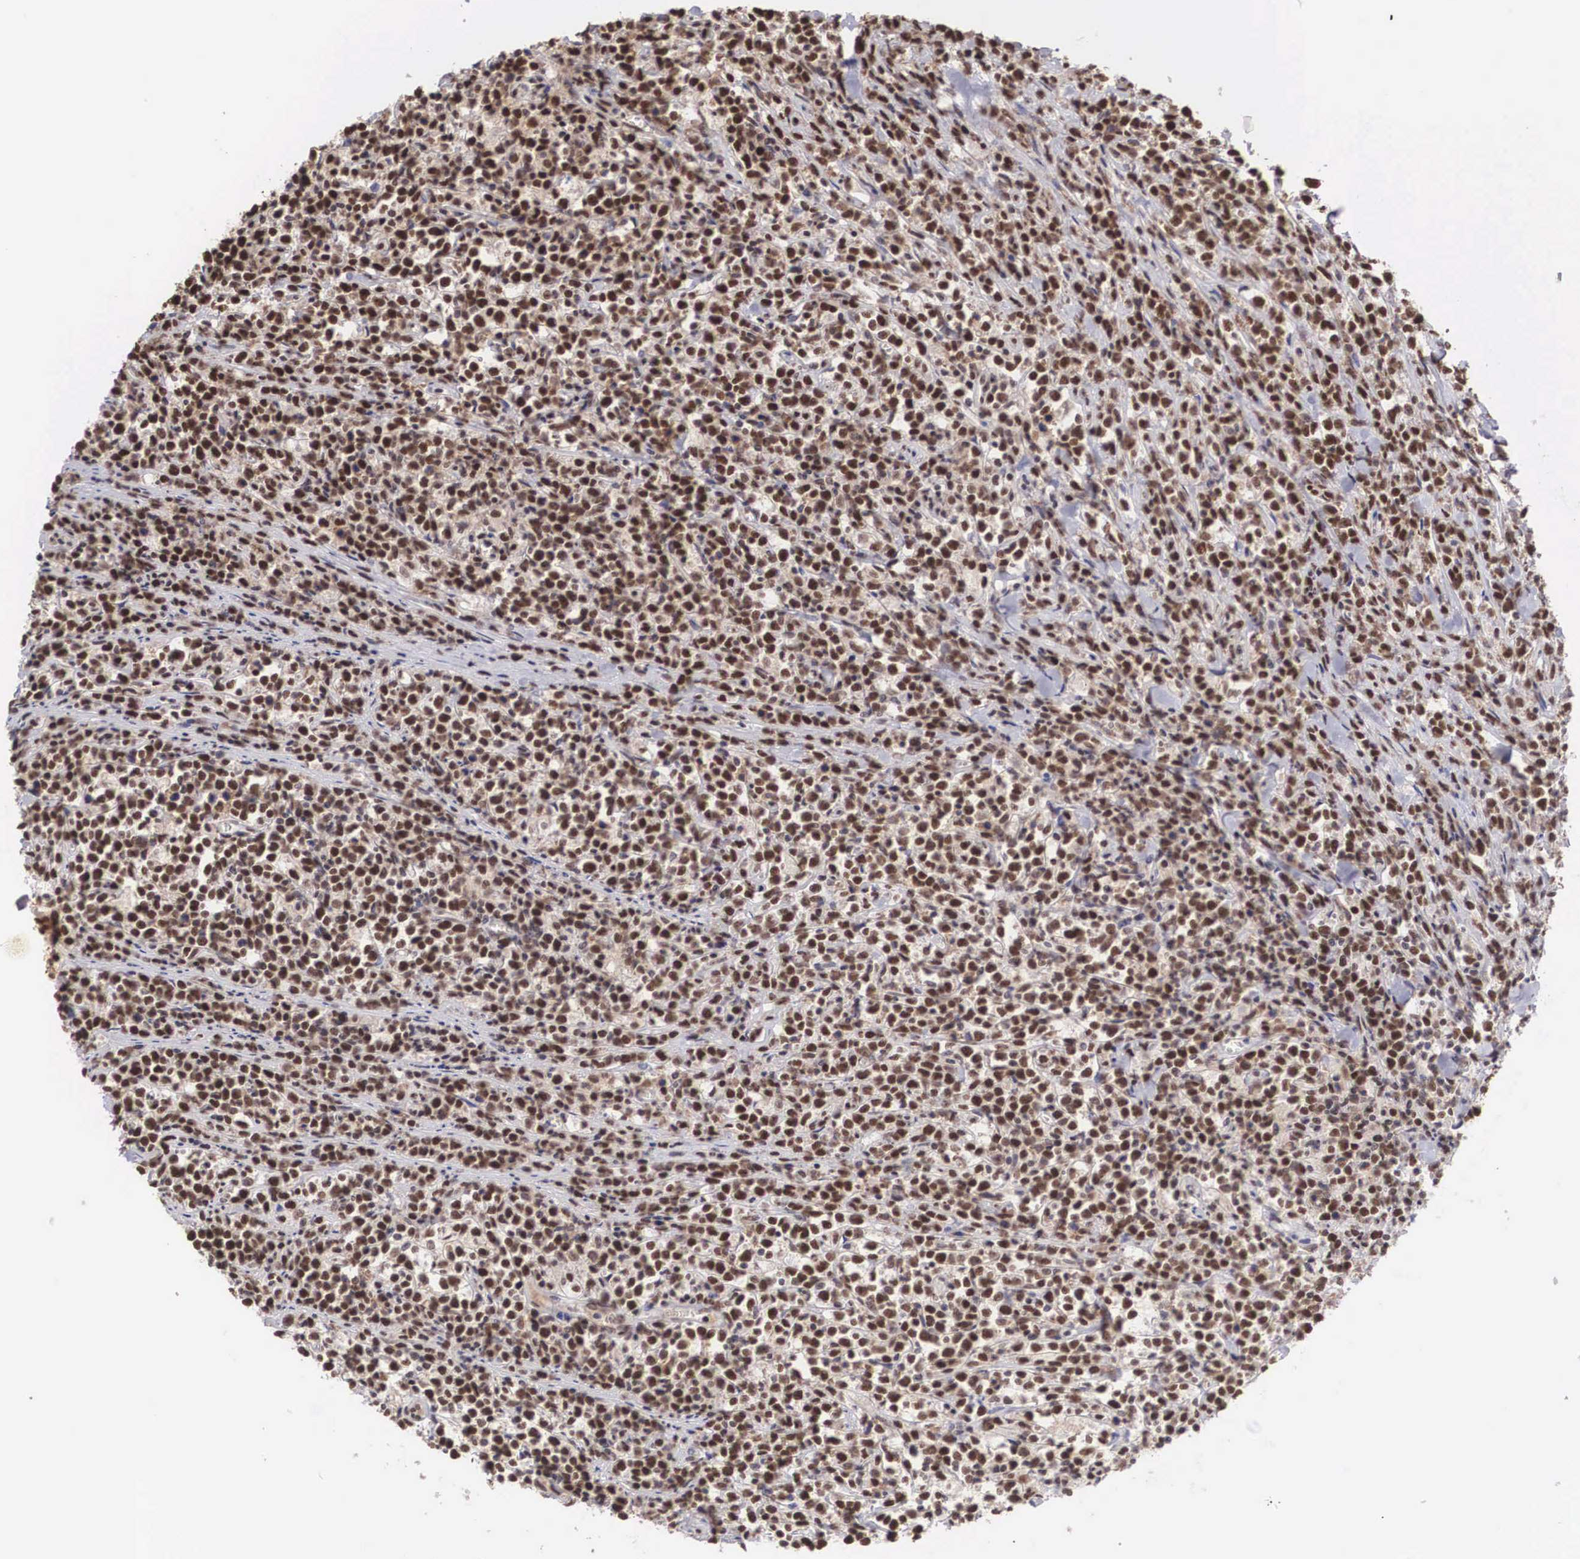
{"staining": {"intensity": "moderate", "quantity": ">75%", "location": "nuclear"}, "tissue": "lymphoma", "cell_type": "Tumor cells", "image_type": "cancer", "snomed": [{"axis": "morphology", "description": "Malignant lymphoma, non-Hodgkin's type, High grade"}, {"axis": "topography", "description": "Small intestine"}, {"axis": "topography", "description": "Colon"}], "caption": "A histopathology image showing moderate nuclear positivity in about >75% of tumor cells in high-grade malignant lymphoma, non-Hodgkin's type, as visualized by brown immunohistochemical staining.", "gene": "HTATSF1", "patient": {"sex": "male", "age": 8}}